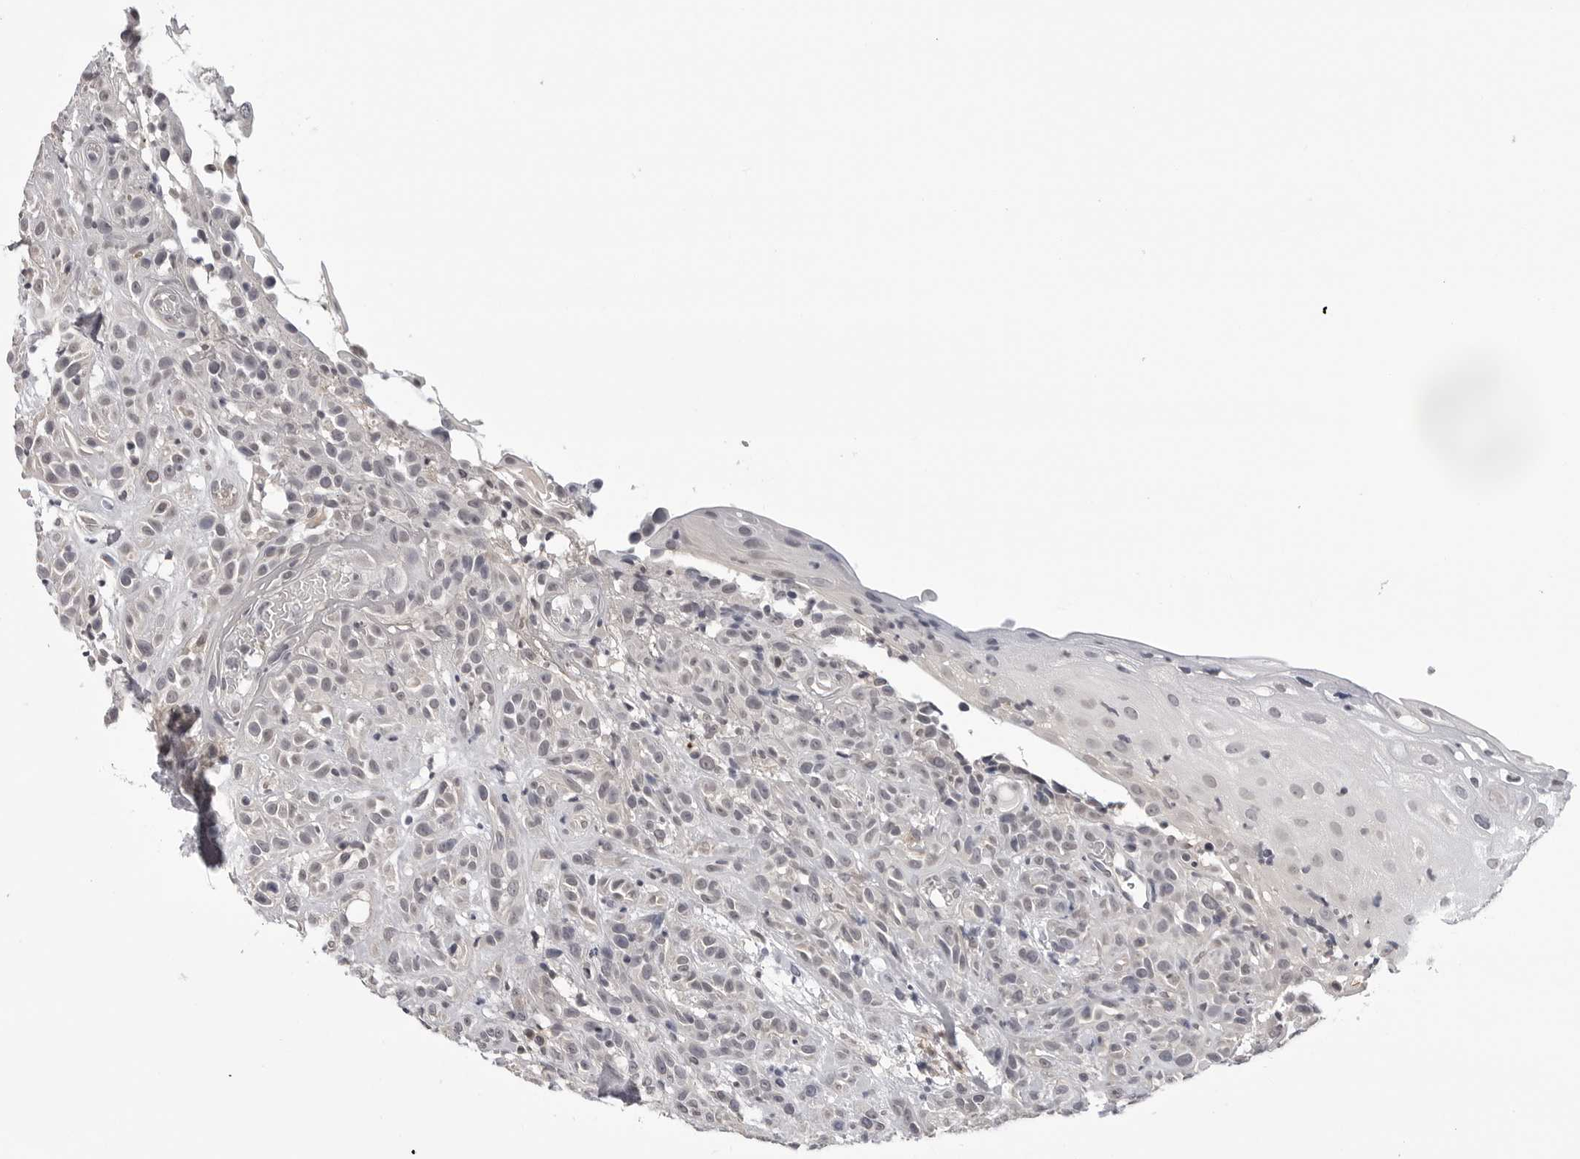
{"staining": {"intensity": "negative", "quantity": "none", "location": "none"}, "tissue": "head and neck cancer", "cell_type": "Tumor cells", "image_type": "cancer", "snomed": [{"axis": "morphology", "description": "Normal tissue, NOS"}, {"axis": "morphology", "description": "Squamous cell carcinoma, NOS"}, {"axis": "topography", "description": "Cartilage tissue"}, {"axis": "topography", "description": "Head-Neck"}], "caption": "This is an immunohistochemistry histopathology image of head and neck squamous cell carcinoma. There is no positivity in tumor cells.", "gene": "CDK20", "patient": {"sex": "male", "age": 62}}